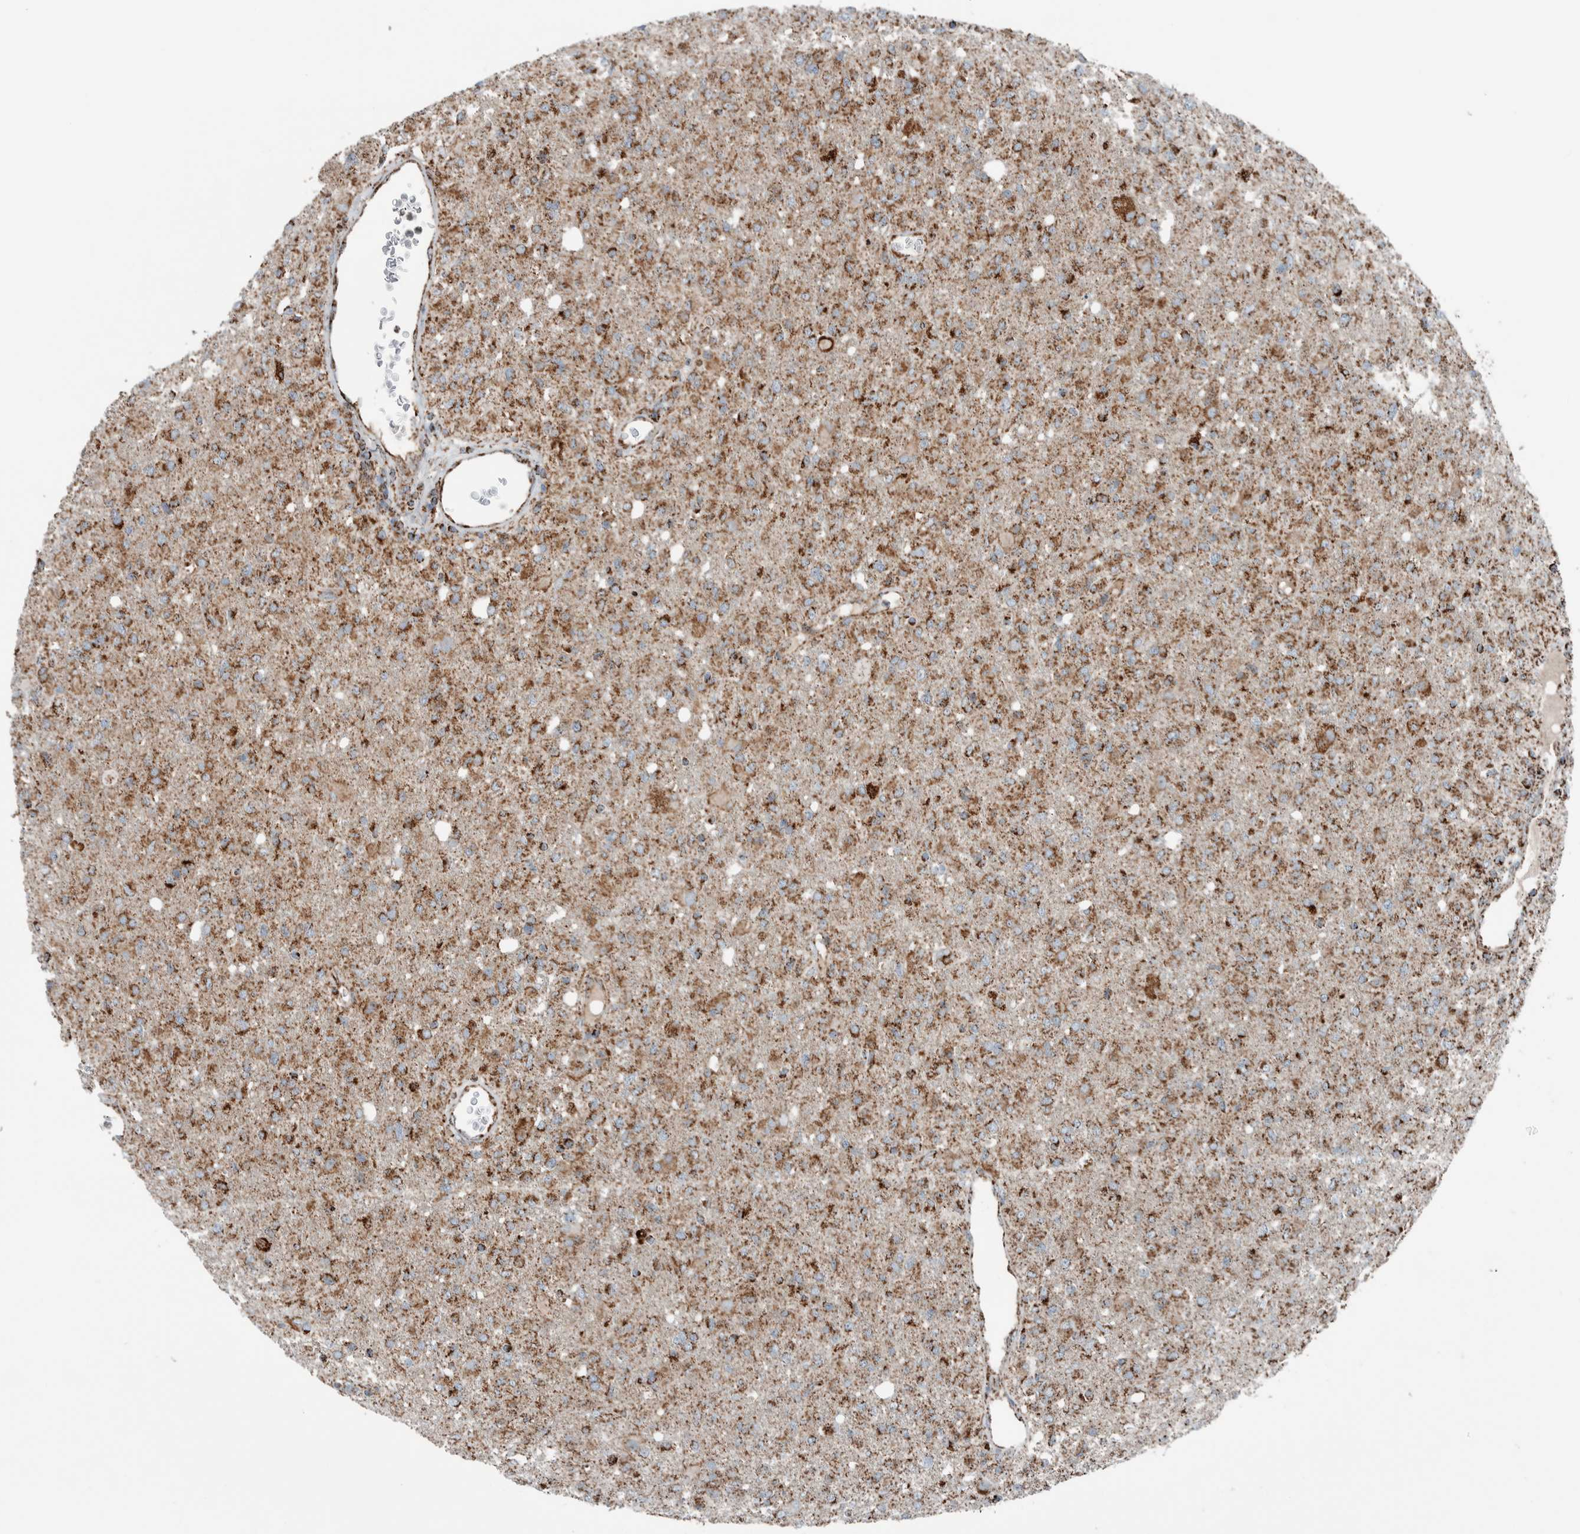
{"staining": {"intensity": "moderate", "quantity": ">75%", "location": "cytoplasmic/membranous"}, "tissue": "glioma", "cell_type": "Tumor cells", "image_type": "cancer", "snomed": [{"axis": "morphology", "description": "Glioma, malignant, High grade"}, {"axis": "topography", "description": "Brain"}], "caption": "Malignant glioma (high-grade) stained for a protein (brown) reveals moderate cytoplasmic/membranous positive expression in approximately >75% of tumor cells.", "gene": "CNTROB", "patient": {"sex": "female", "age": 57}}